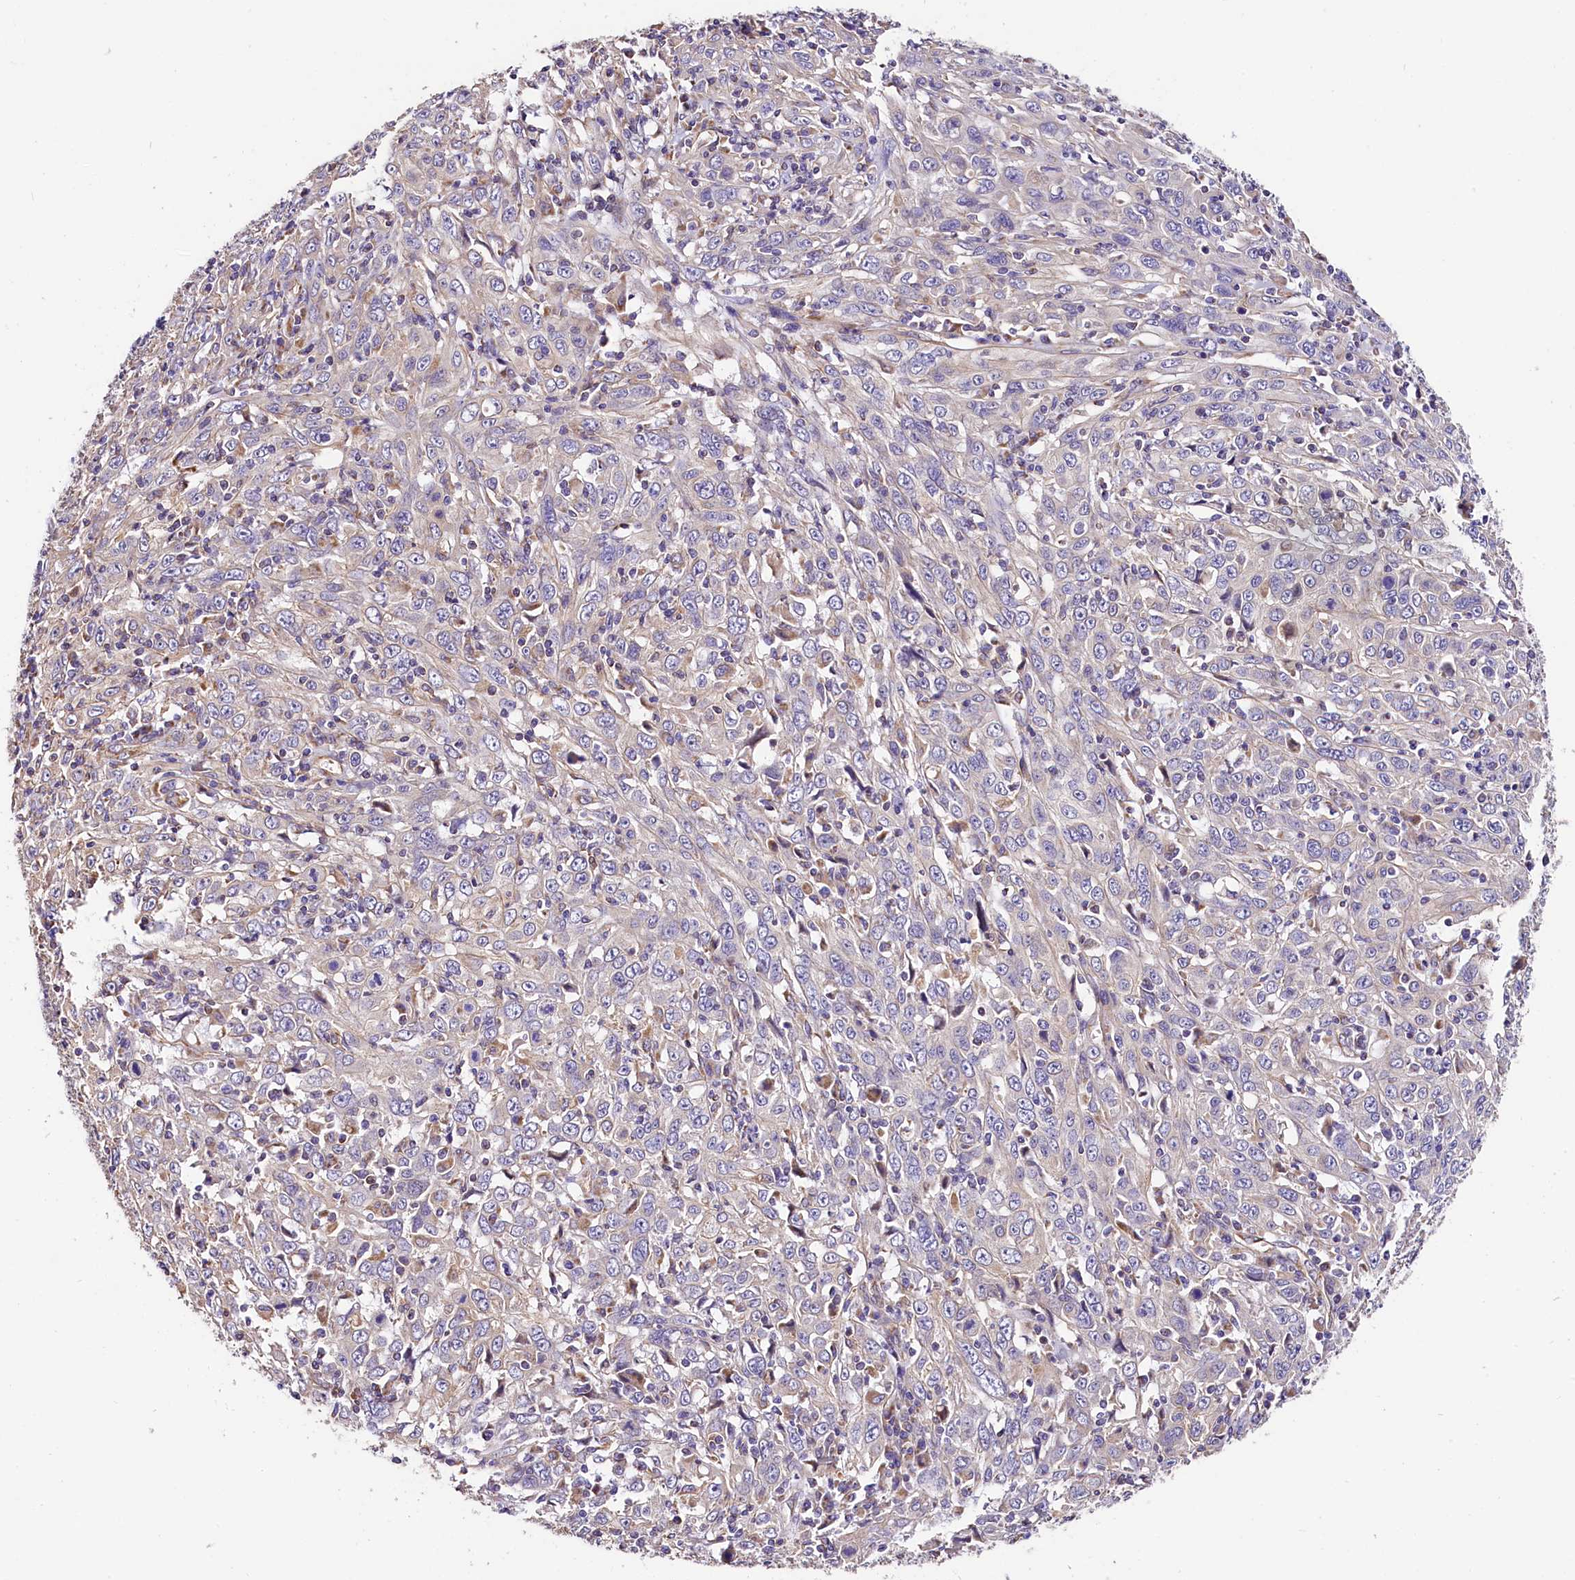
{"staining": {"intensity": "negative", "quantity": "none", "location": "none"}, "tissue": "cervical cancer", "cell_type": "Tumor cells", "image_type": "cancer", "snomed": [{"axis": "morphology", "description": "Squamous cell carcinoma, NOS"}, {"axis": "topography", "description": "Cervix"}], "caption": "Image shows no significant protein expression in tumor cells of cervical squamous cell carcinoma.", "gene": "ACAA2", "patient": {"sex": "female", "age": 46}}